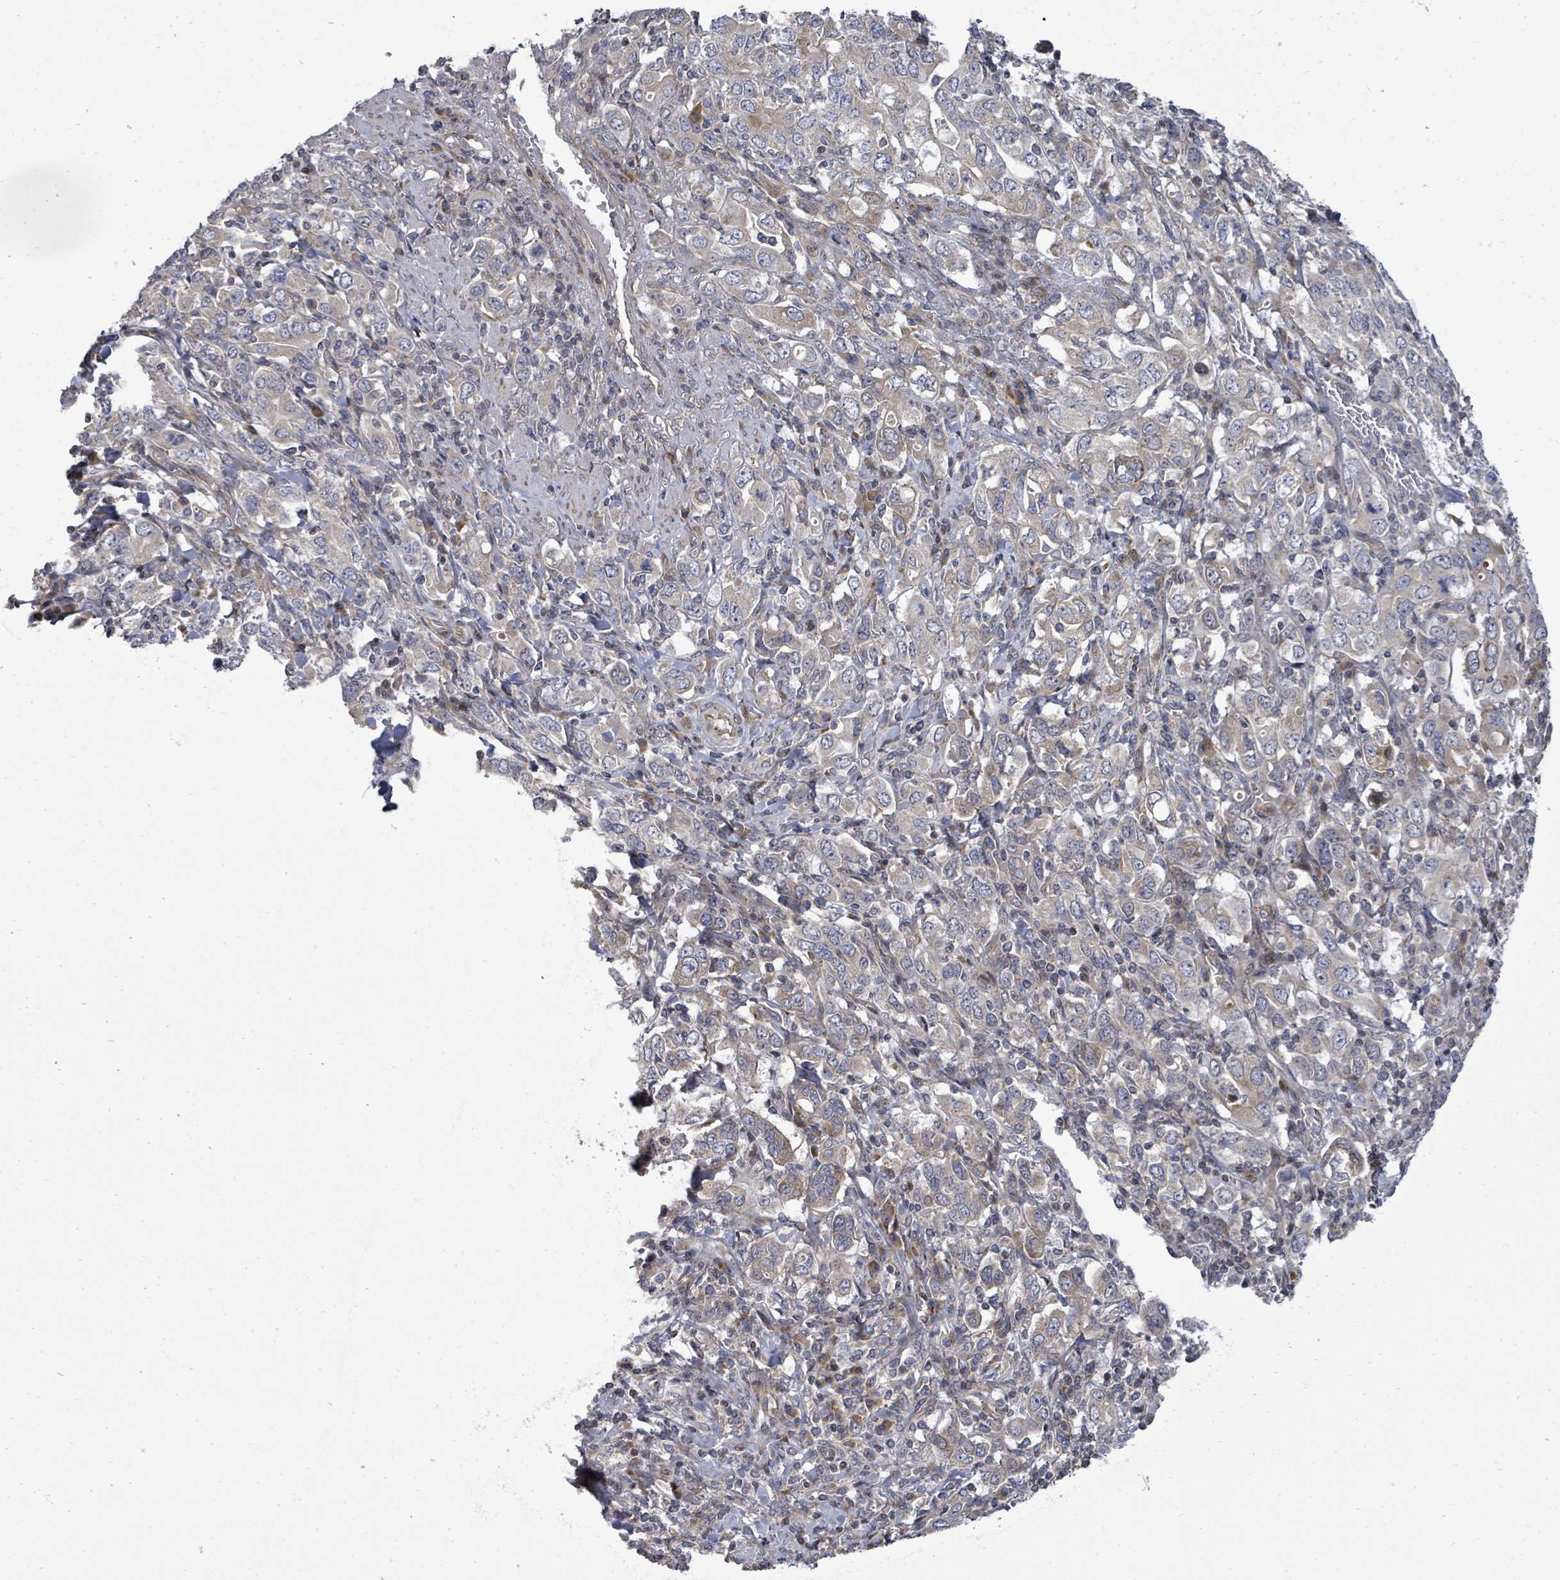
{"staining": {"intensity": "negative", "quantity": "none", "location": "none"}, "tissue": "stomach cancer", "cell_type": "Tumor cells", "image_type": "cancer", "snomed": [{"axis": "morphology", "description": "Adenocarcinoma, NOS"}, {"axis": "topography", "description": "Stomach, upper"}, {"axis": "topography", "description": "Stomach"}], "caption": "Tumor cells are negative for brown protein staining in adenocarcinoma (stomach). (Stains: DAB immunohistochemistry (IHC) with hematoxylin counter stain, Microscopy: brightfield microscopy at high magnification).", "gene": "KRTAP27-1", "patient": {"sex": "male", "age": 62}}